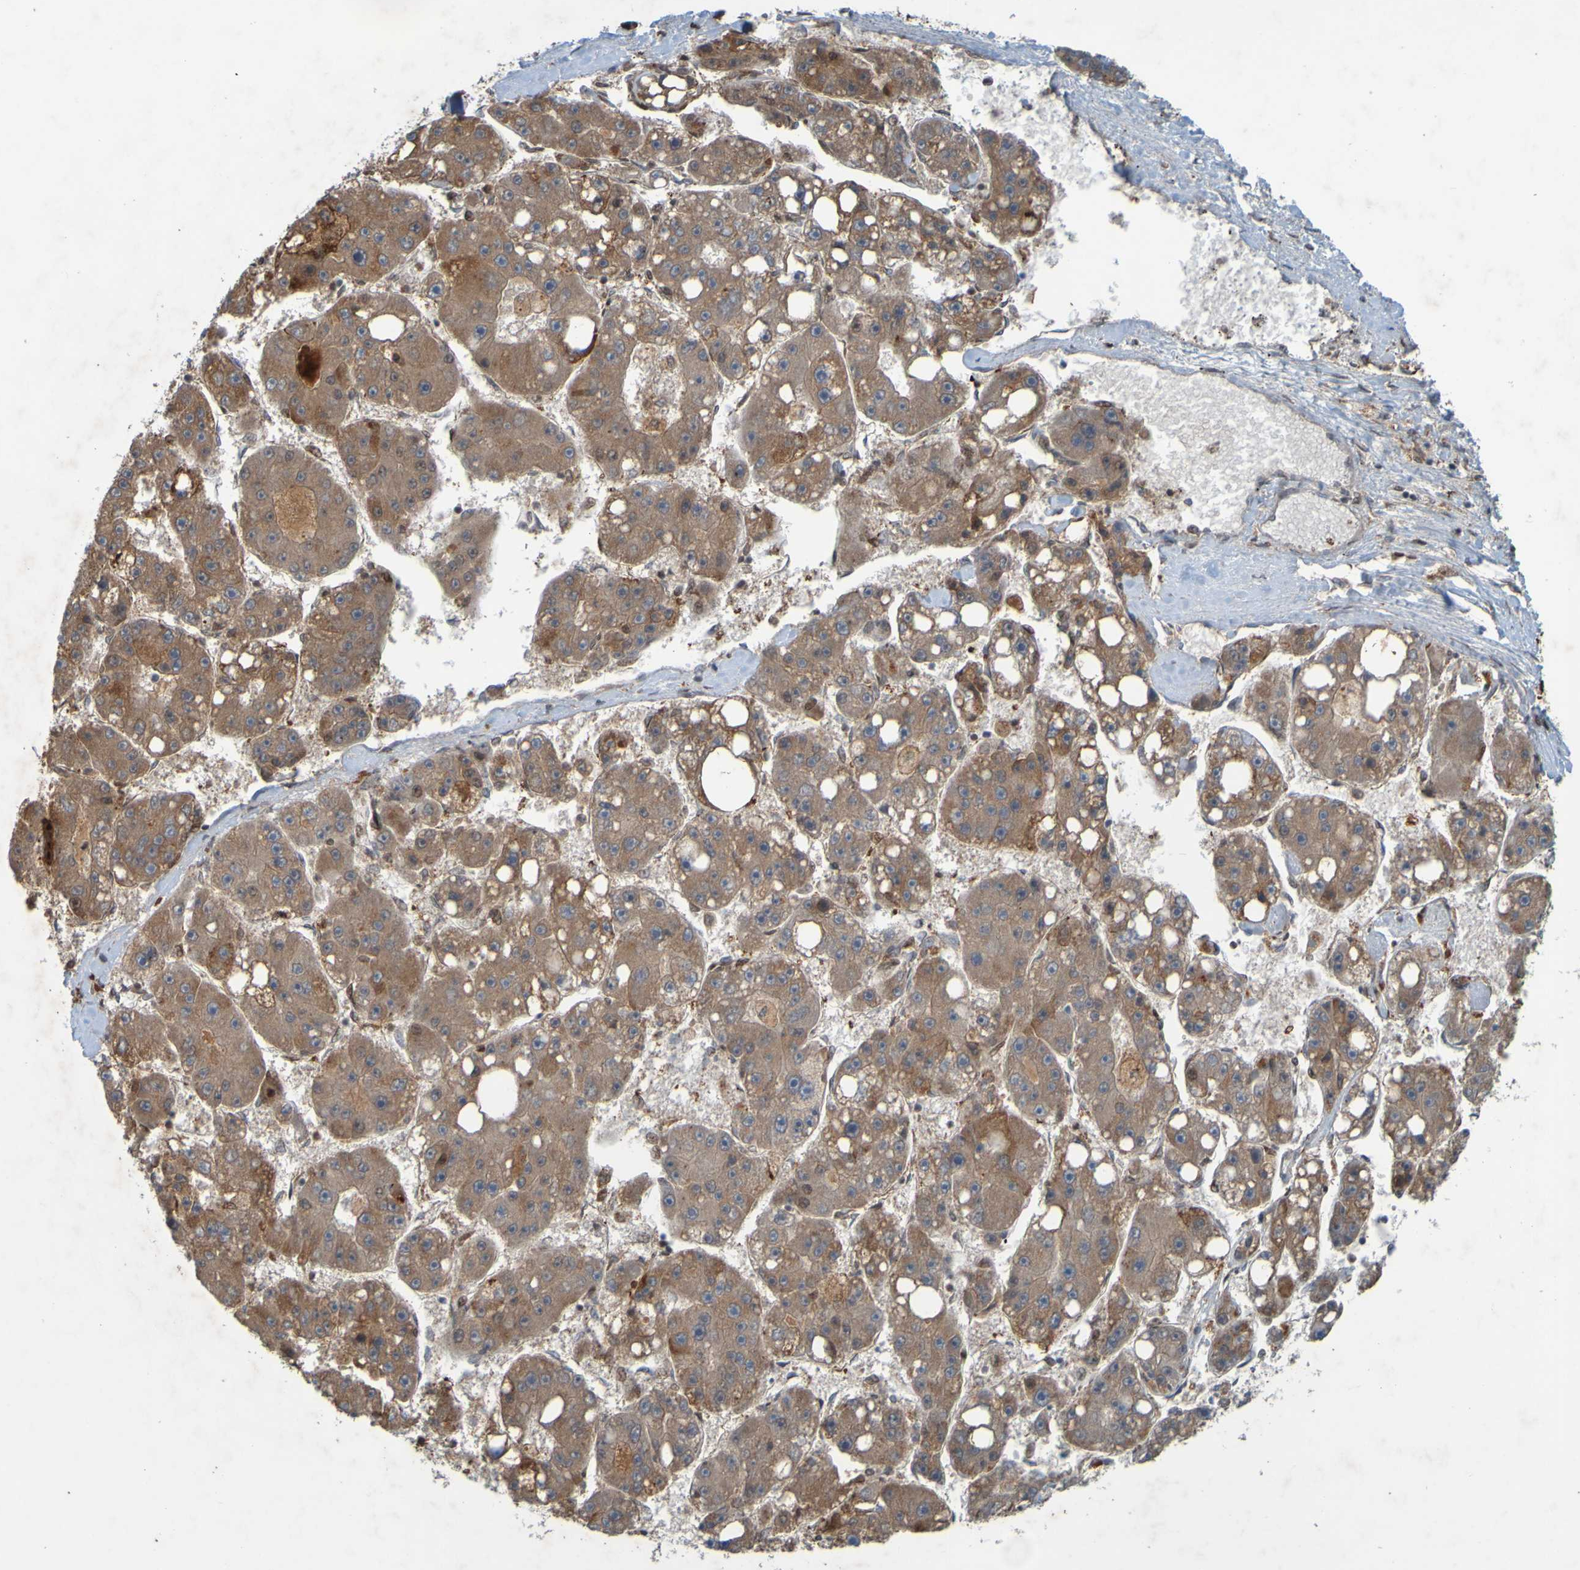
{"staining": {"intensity": "moderate", "quantity": ">75%", "location": "cytoplasmic/membranous"}, "tissue": "liver cancer", "cell_type": "Tumor cells", "image_type": "cancer", "snomed": [{"axis": "morphology", "description": "Carcinoma, Hepatocellular, NOS"}, {"axis": "topography", "description": "Liver"}], "caption": "Human liver hepatocellular carcinoma stained with a protein marker displays moderate staining in tumor cells.", "gene": "GUCY1A1", "patient": {"sex": "female", "age": 61}}